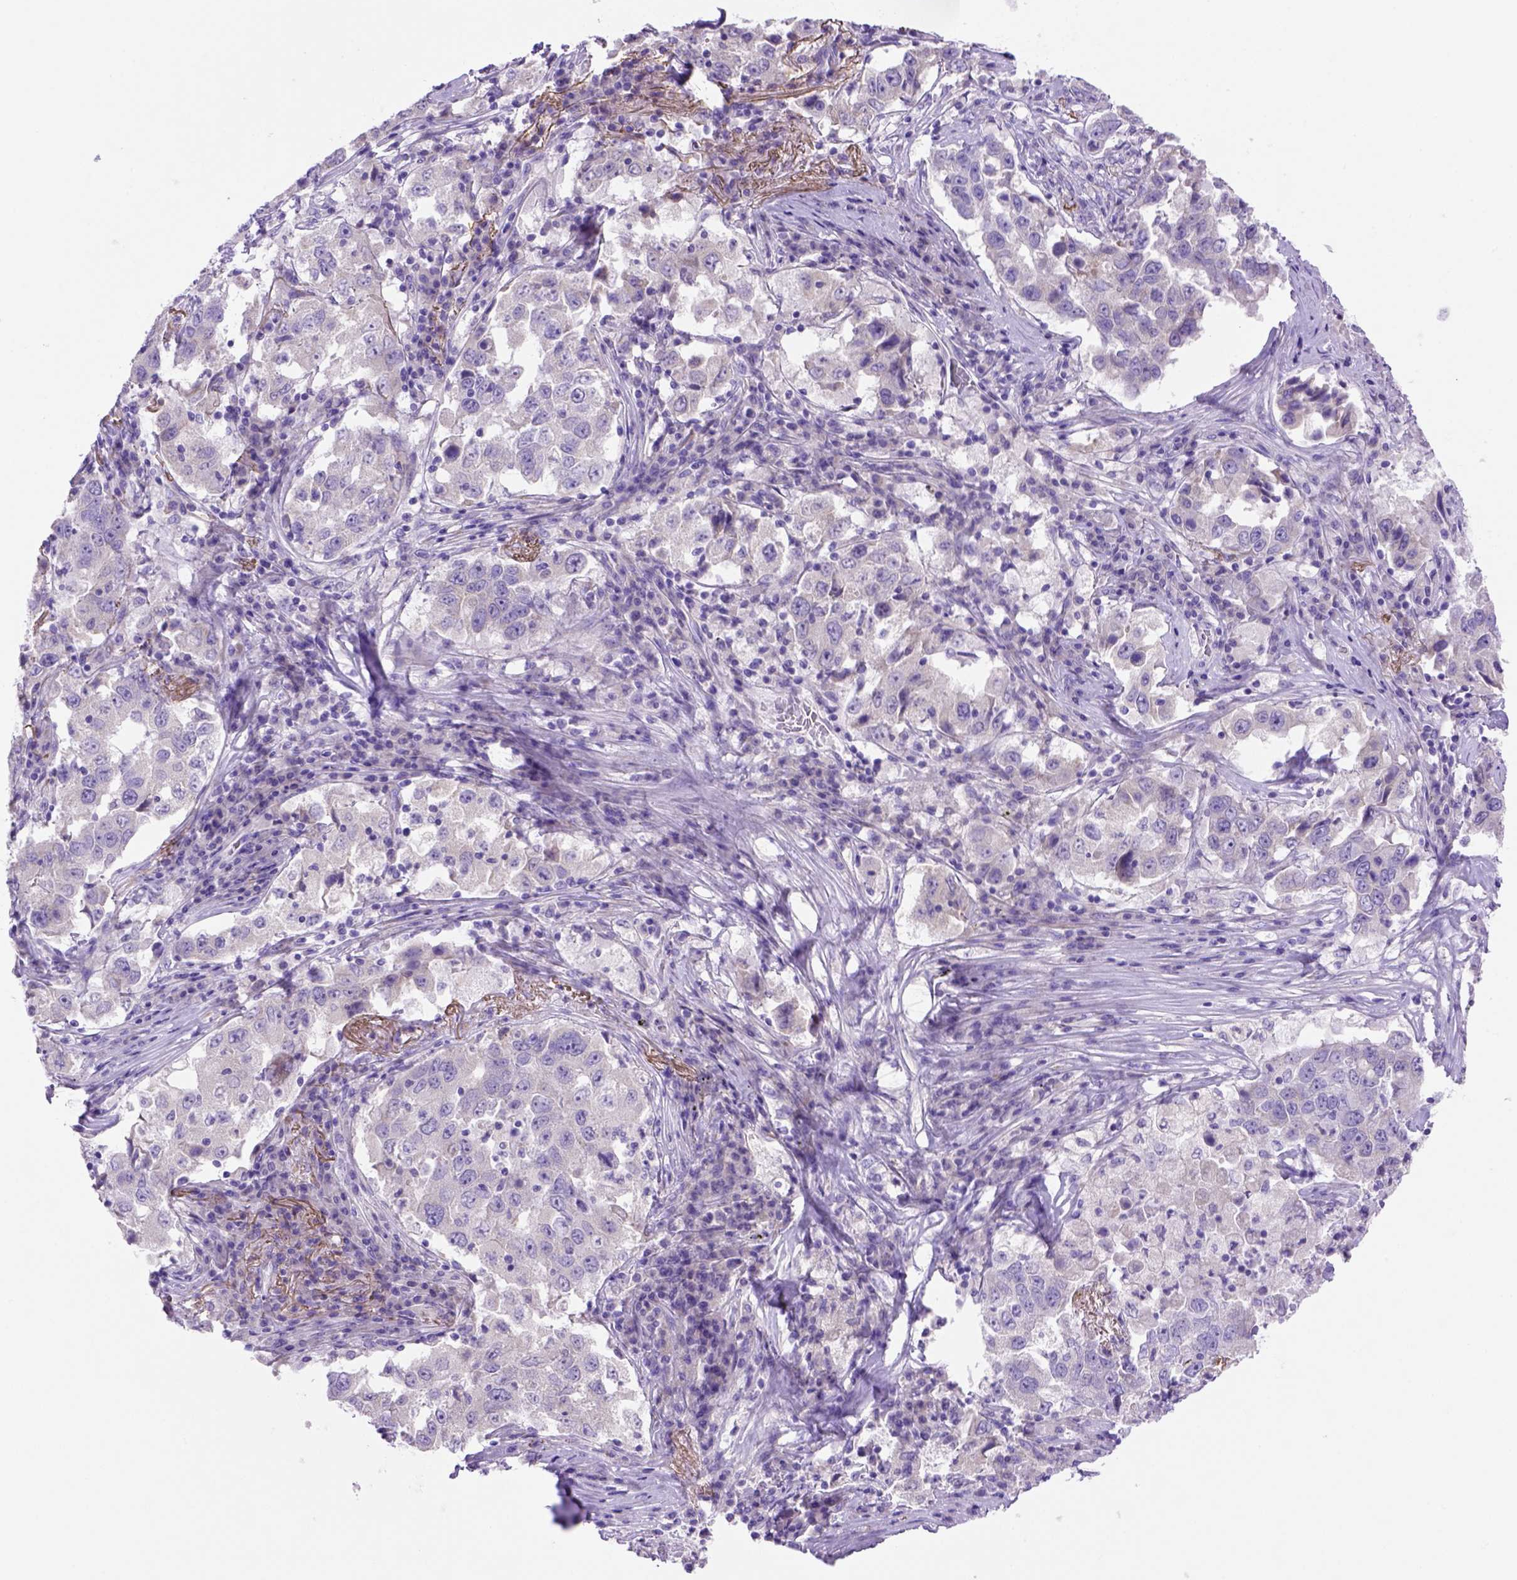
{"staining": {"intensity": "negative", "quantity": "none", "location": "none"}, "tissue": "lung cancer", "cell_type": "Tumor cells", "image_type": "cancer", "snomed": [{"axis": "morphology", "description": "Adenocarcinoma, NOS"}, {"axis": "topography", "description": "Lung"}], "caption": "Protein analysis of lung adenocarcinoma displays no significant positivity in tumor cells. The staining was performed using DAB (3,3'-diaminobenzidine) to visualize the protein expression in brown, while the nuclei were stained in blue with hematoxylin (Magnification: 20x).", "gene": "SIRPD", "patient": {"sex": "male", "age": 73}}